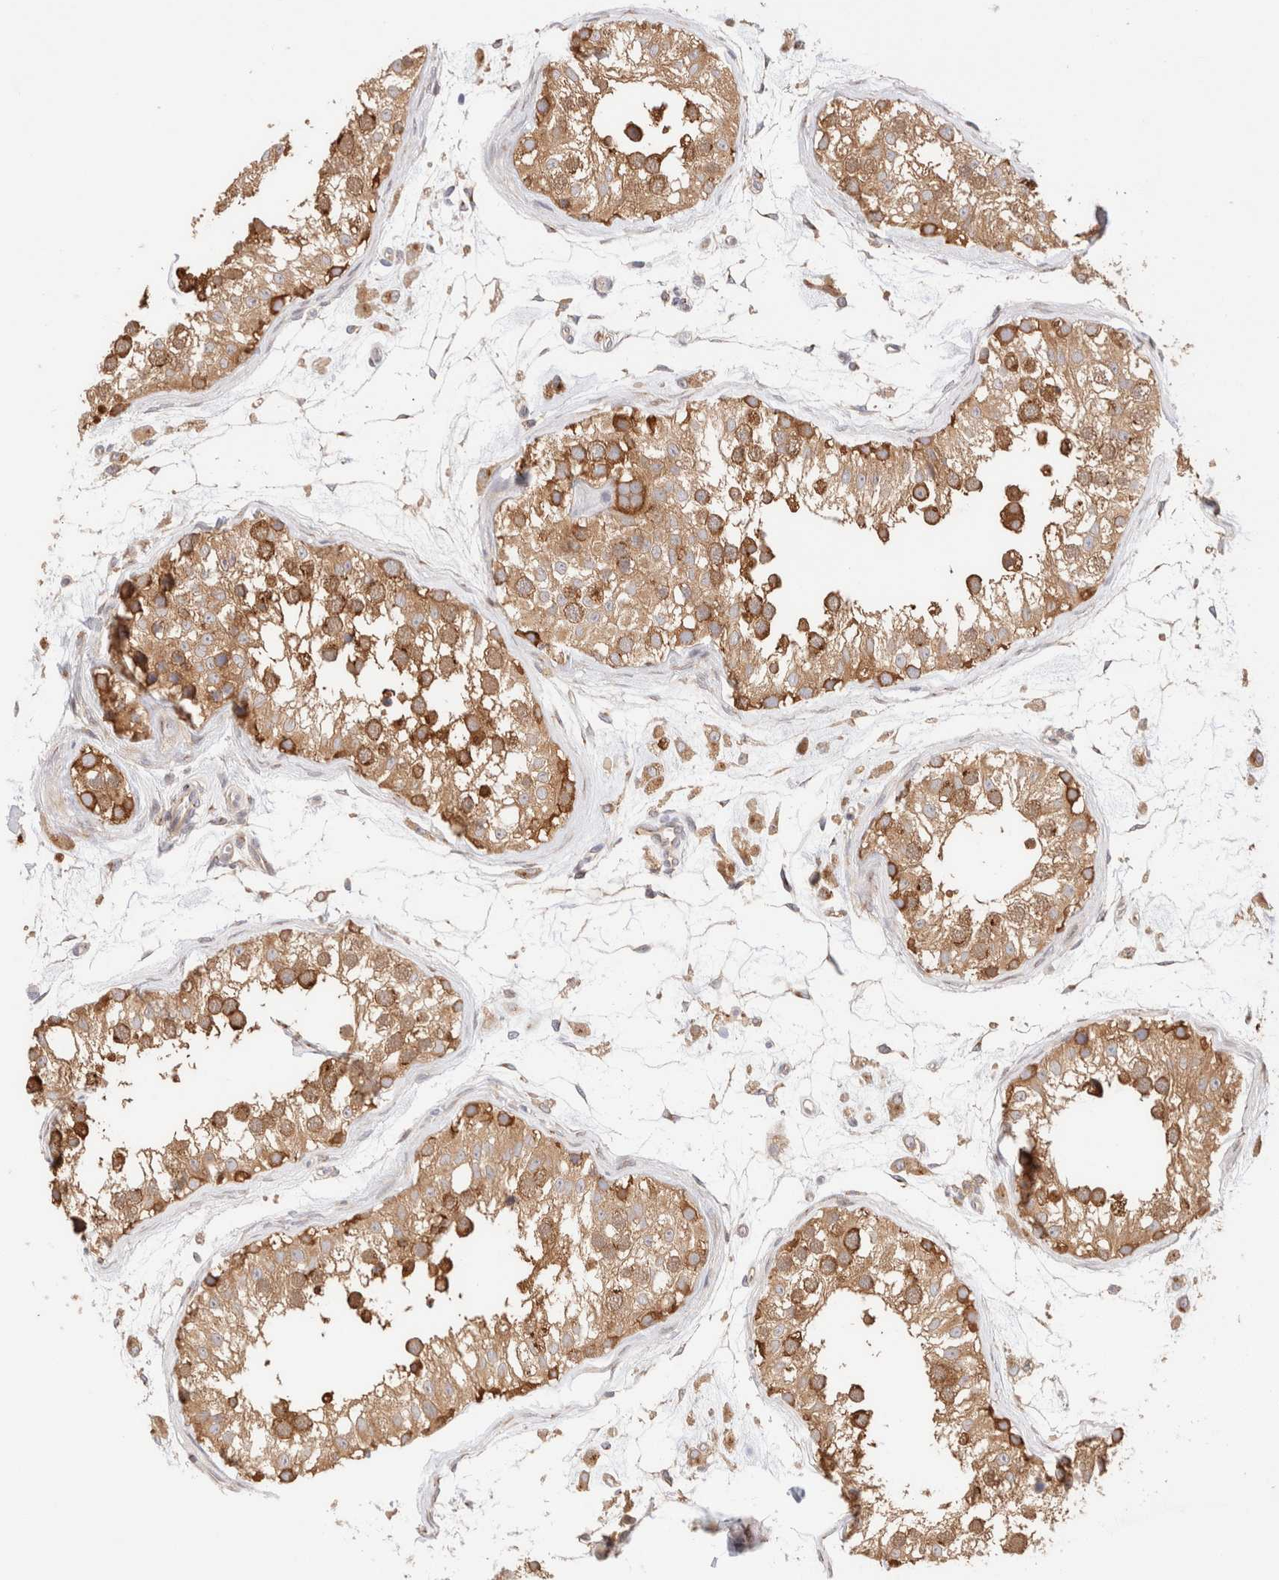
{"staining": {"intensity": "moderate", "quantity": ">75%", "location": "cytoplasmic/membranous"}, "tissue": "testis", "cell_type": "Cells in seminiferous ducts", "image_type": "normal", "snomed": [{"axis": "morphology", "description": "Normal tissue, NOS"}, {"axis": "morphology", "description": "Adenocarcinoma, metastatic, NOS"}, {"axis": "topography", "description": "Testis"}], "caption": "Immunohistochemical staining of normal human testis exhibits >75% levels of moderate cytoplasmic/membranous protein staining in approximately >75% of cells in seminiferous ducts.", "gene": "RABEP1", "patient": {"sex": "male", "age": 26}}